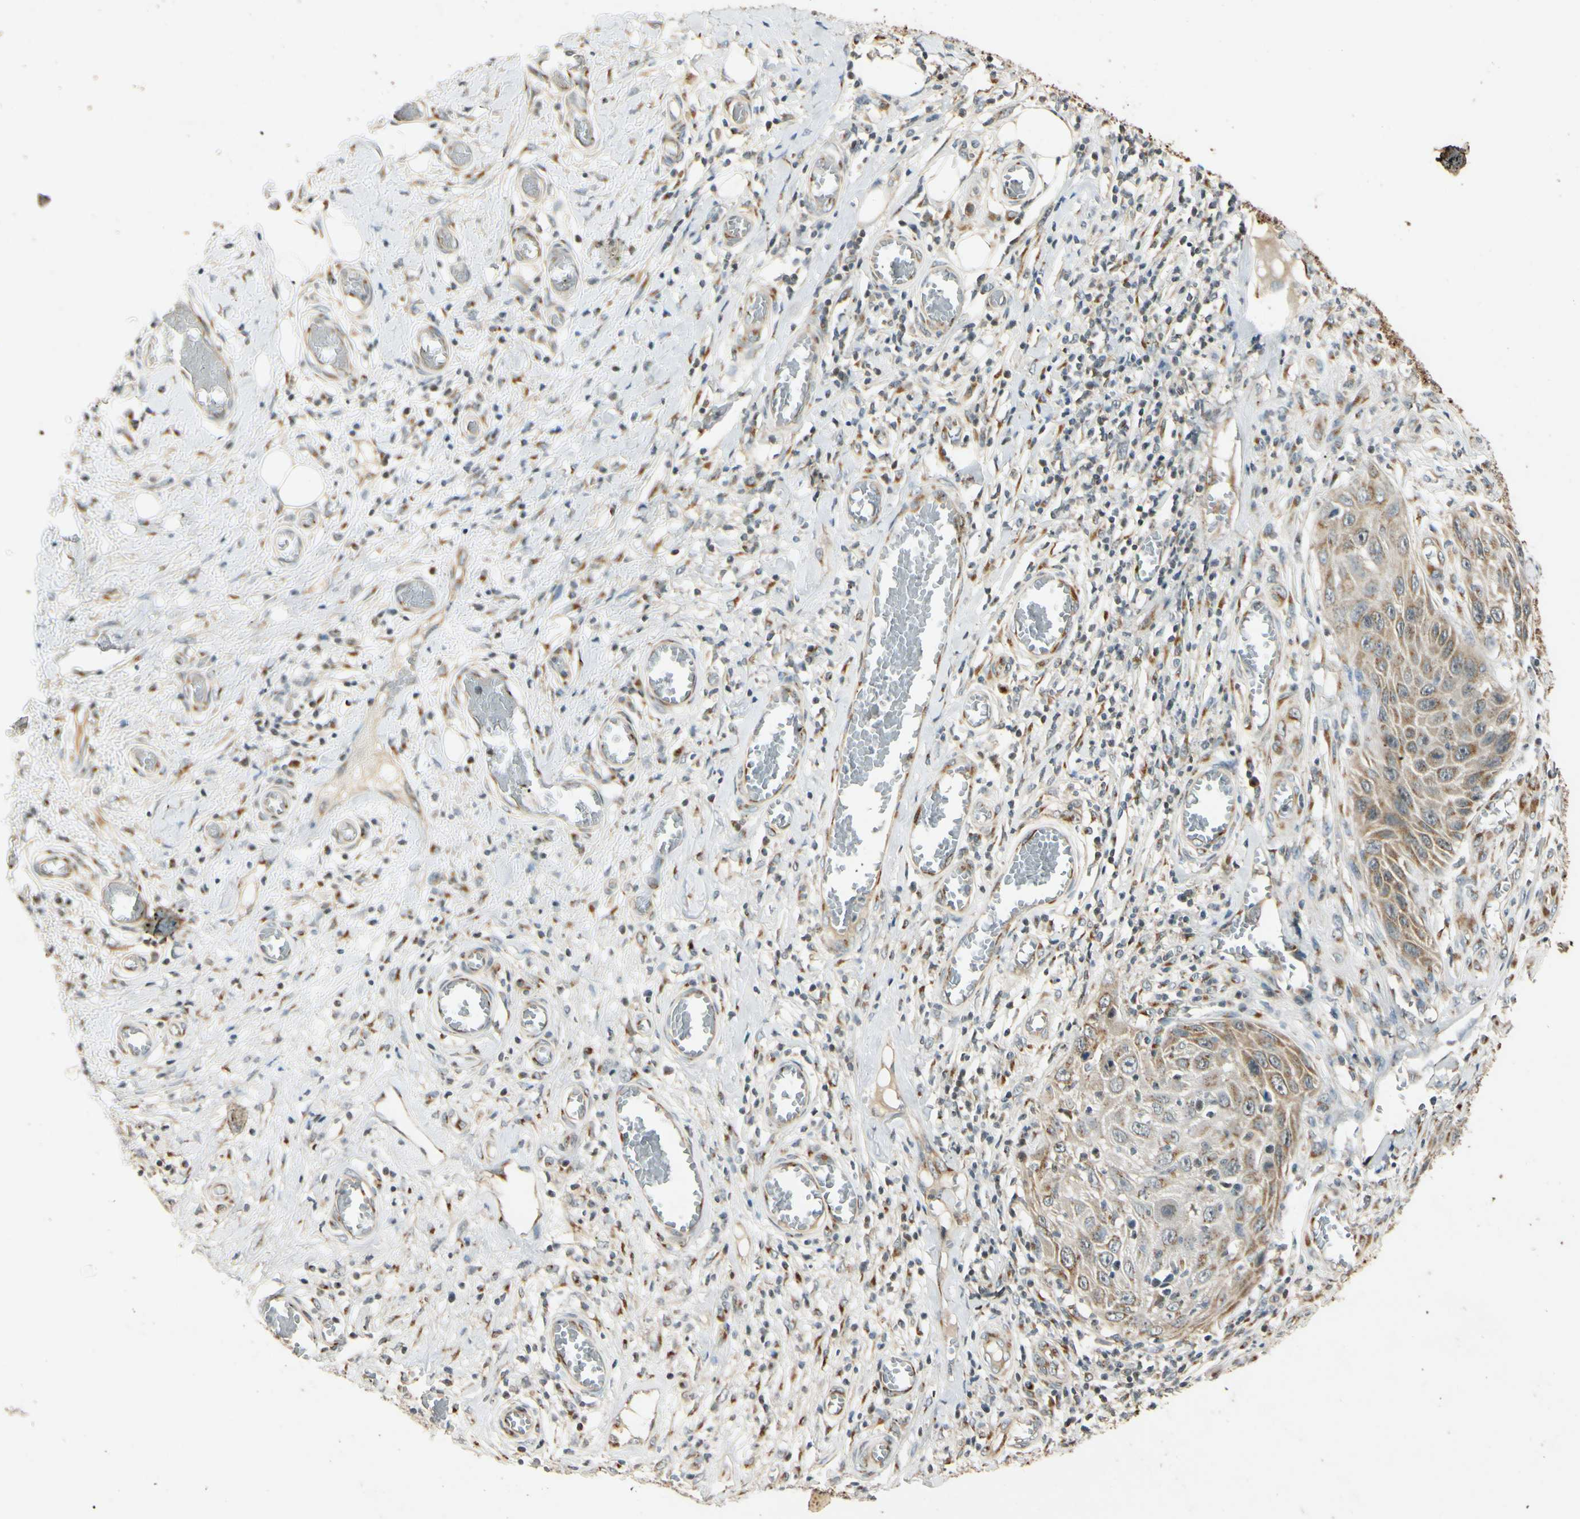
{"staining": {"intensity": "weak", "quantity": "25%-75%", "location": "cytoplasmic/membranous"}, "tissue": "skin cancer", "cell_type": "Tumor cells", "image_type": "cancer", "snomed": [{"axis": "morphology", "description": "Squamous cell carcinoma, NOS"}, {"axis": "topography", "description": "Skin"}], "caption": "A histopathology image showing weak cytoplasmic/membranous positivity in about 25%-75% of tumor cells in skin cancer, as visualized by brown immunohistochemical staining.", "gene": "NEO1", "patient": {"sex": "female", "age": 73}}